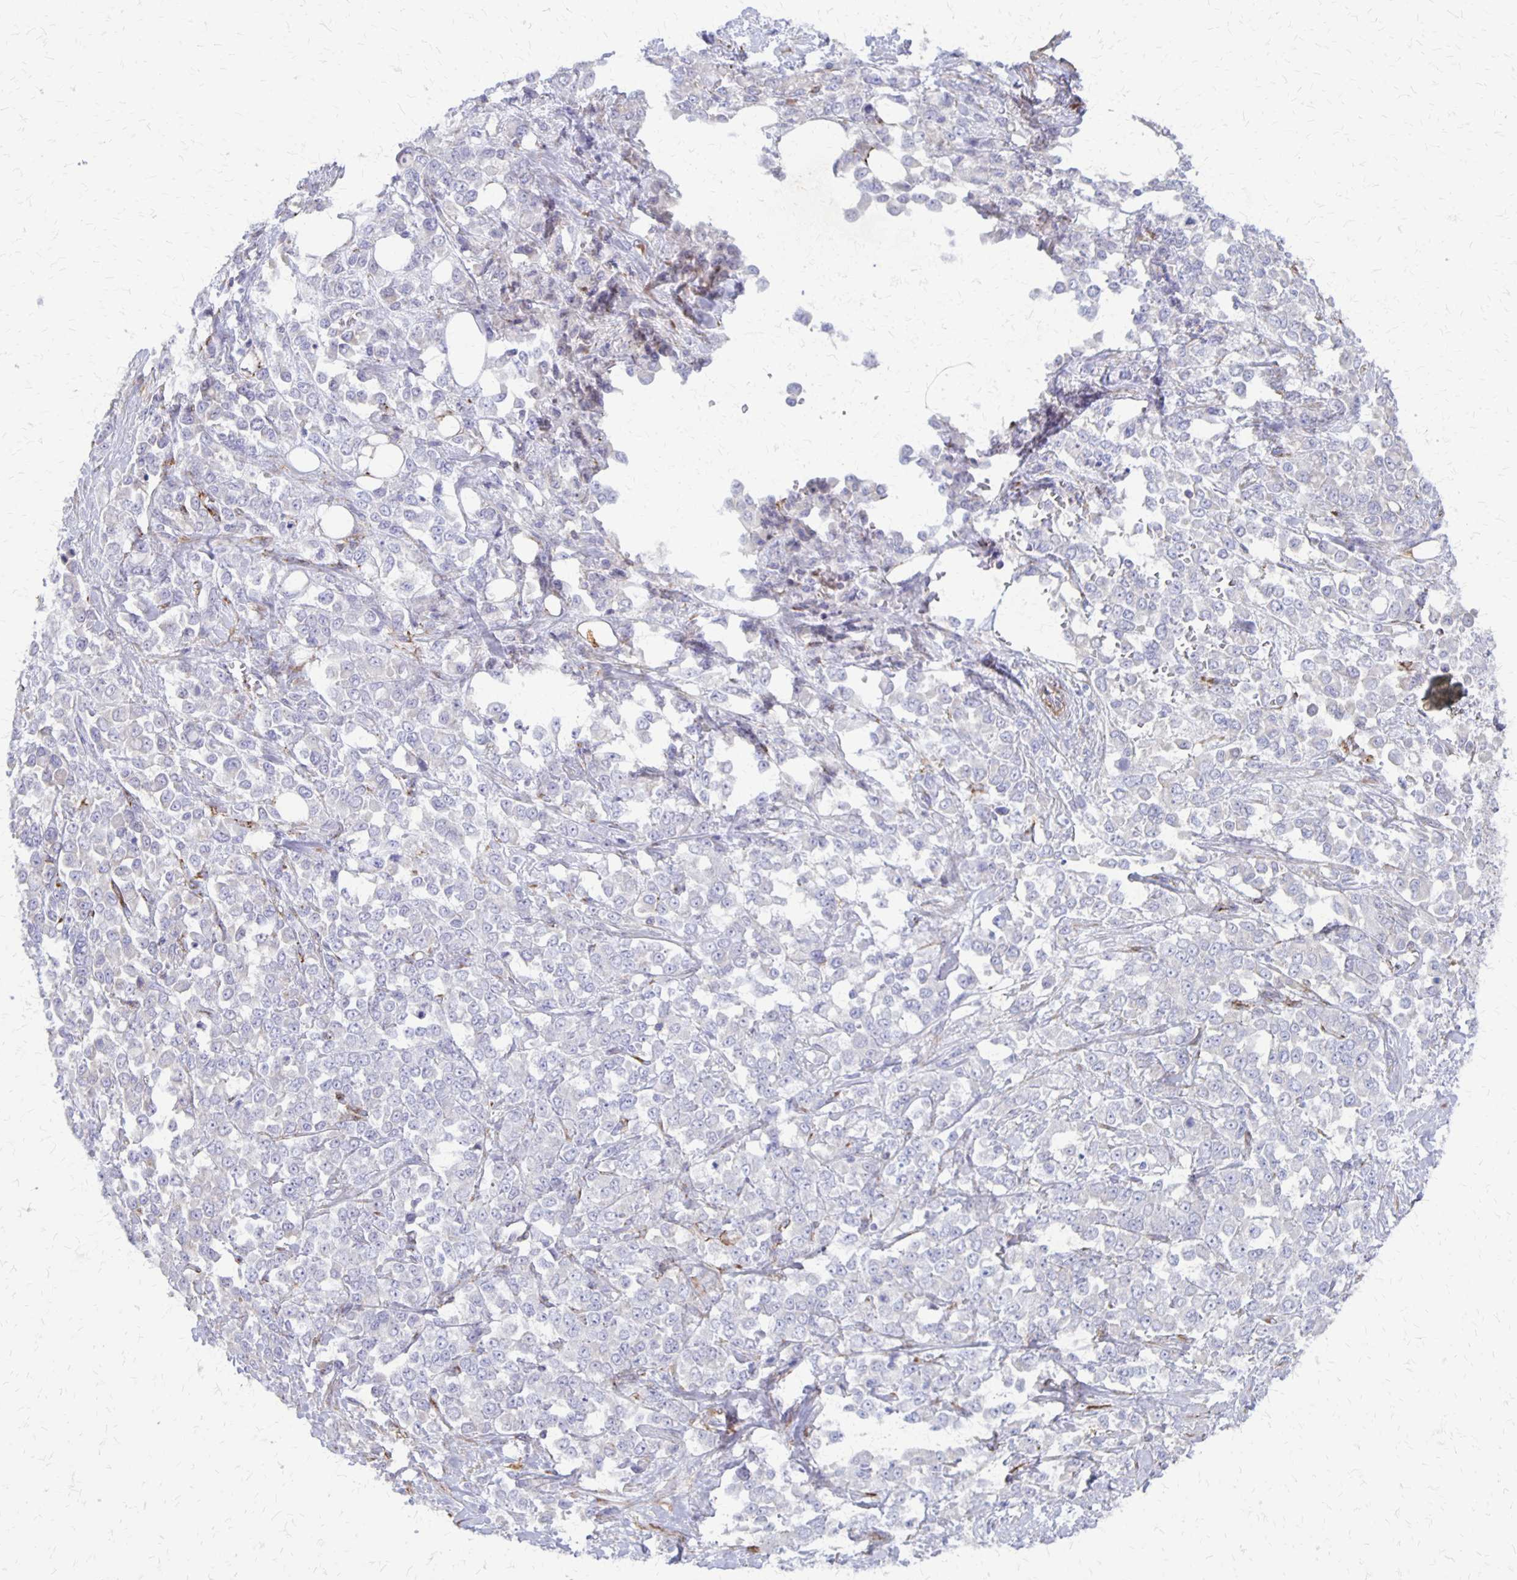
{"staining": {"intensity": "negative", "quantity": "none", "location": "none"}, "tissue": "stomach cancer", "cell_type": "Tumor cells", "image_type": "cancer", "snomed": [{"axis": "morphology", "description": "Adenocarcinoma, NOS"}, {"axis": "topography", "description": "Stomach"}], "caption": "Immunohistochemistry (IHC) image of neoplastic tissue: human stomach cancer (adenocarcinoma) stained with DAB (3,3'-diaminobenzidine) shows no significant protein positivity in tumor cells.", "gene": "SEPTIN5", "patient": {"sex": "female", "age": 76}}